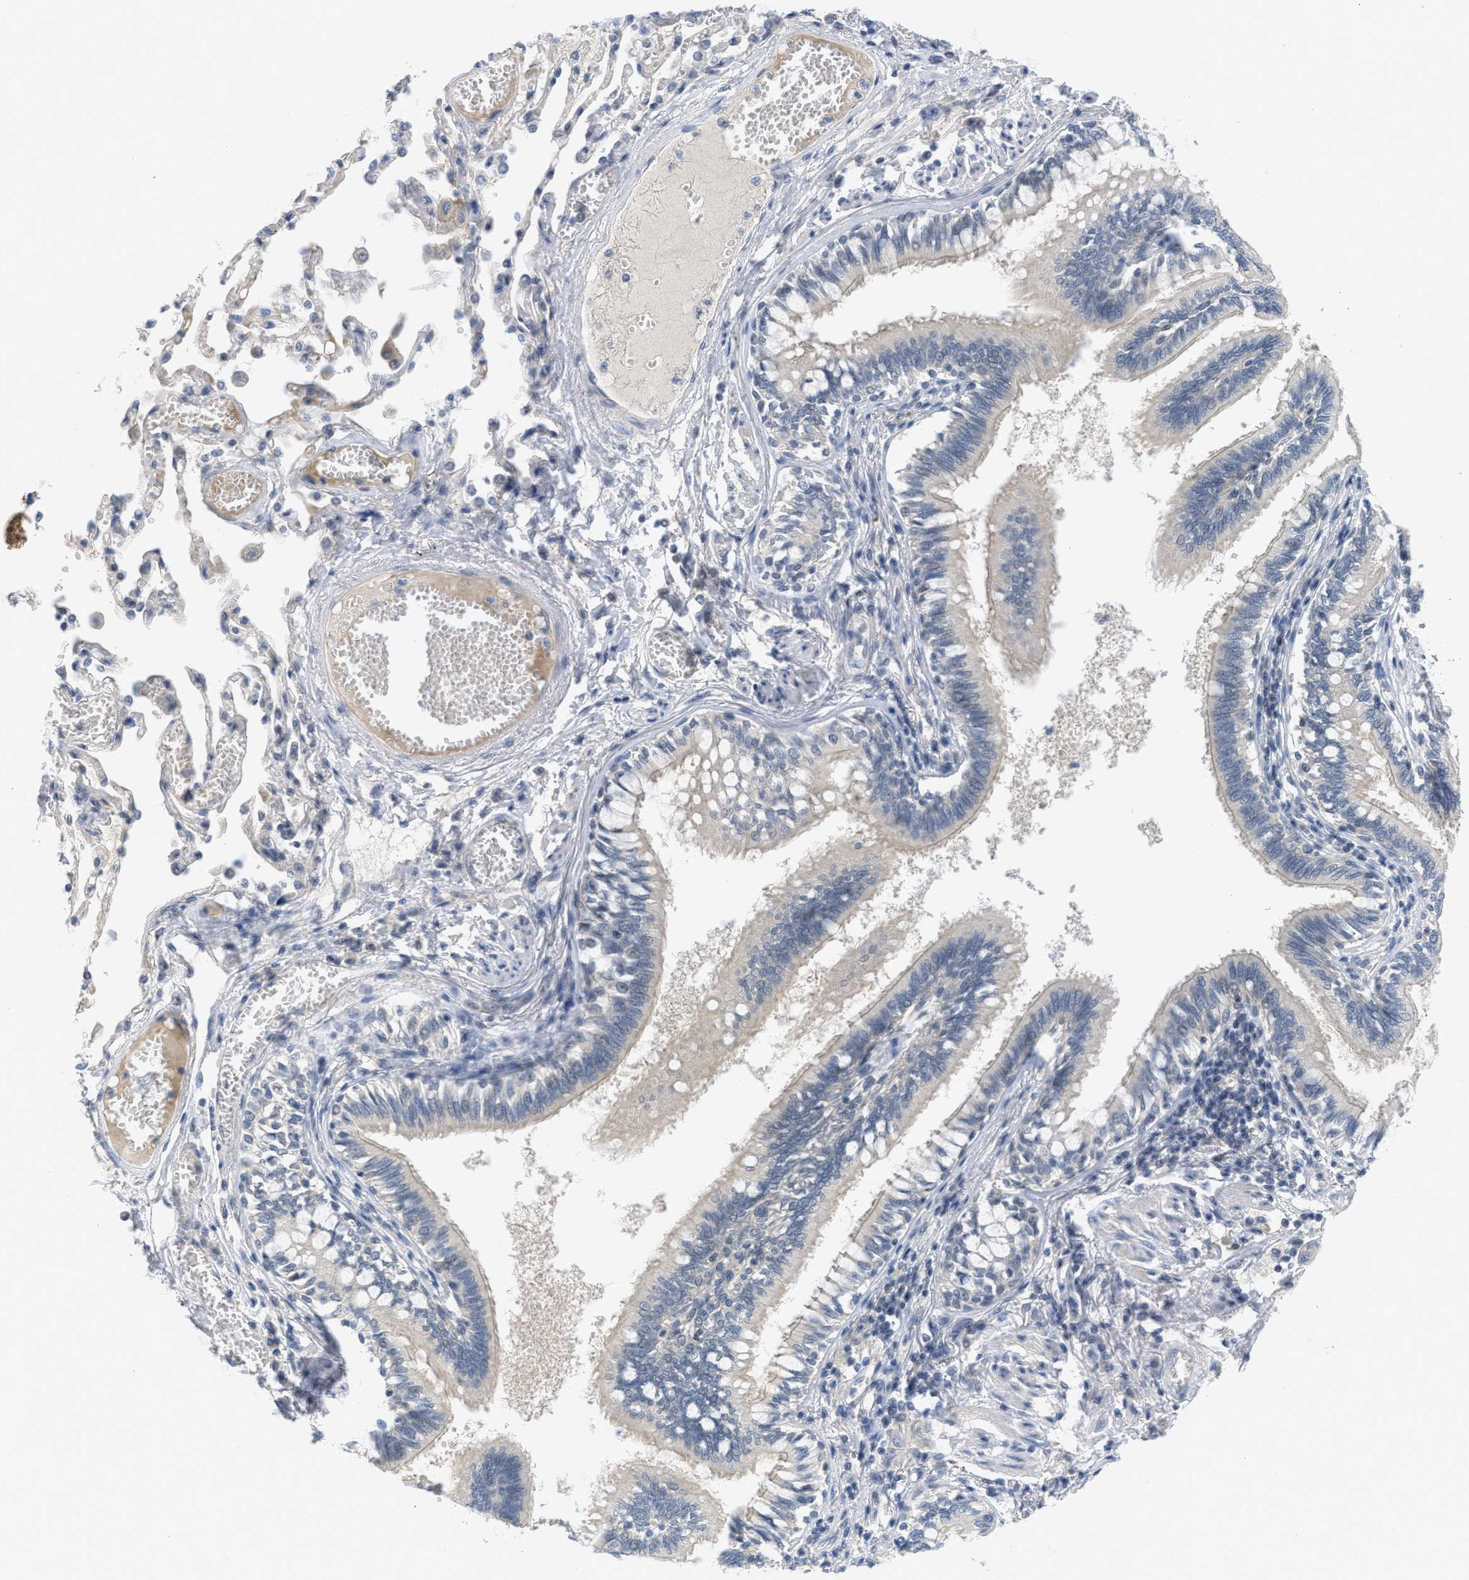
{"staining": {"intensity": "negative", "quantity": "none", "location": "none"}, "tissue": "bronchus", "cell_type": "Respiratory epithelial cells", "image_type": "normal", "snomed": [{"axis": "morphology", "description": "Normal tissue, NOS"}, {"axis": "morphology", "description": "Inflammation, NOS"}, {"axis": "topography", "description": "Cartilage tissue"}, {"axis": "topography", "description": "Lung"}], "caption": "Bronchus stained for a protein using immunohistochemistry (IHC) displays no expression respiratory epithelial cells.", "gene": "TNFAIP1", "patient": {"sex": "male", "age": 71}}